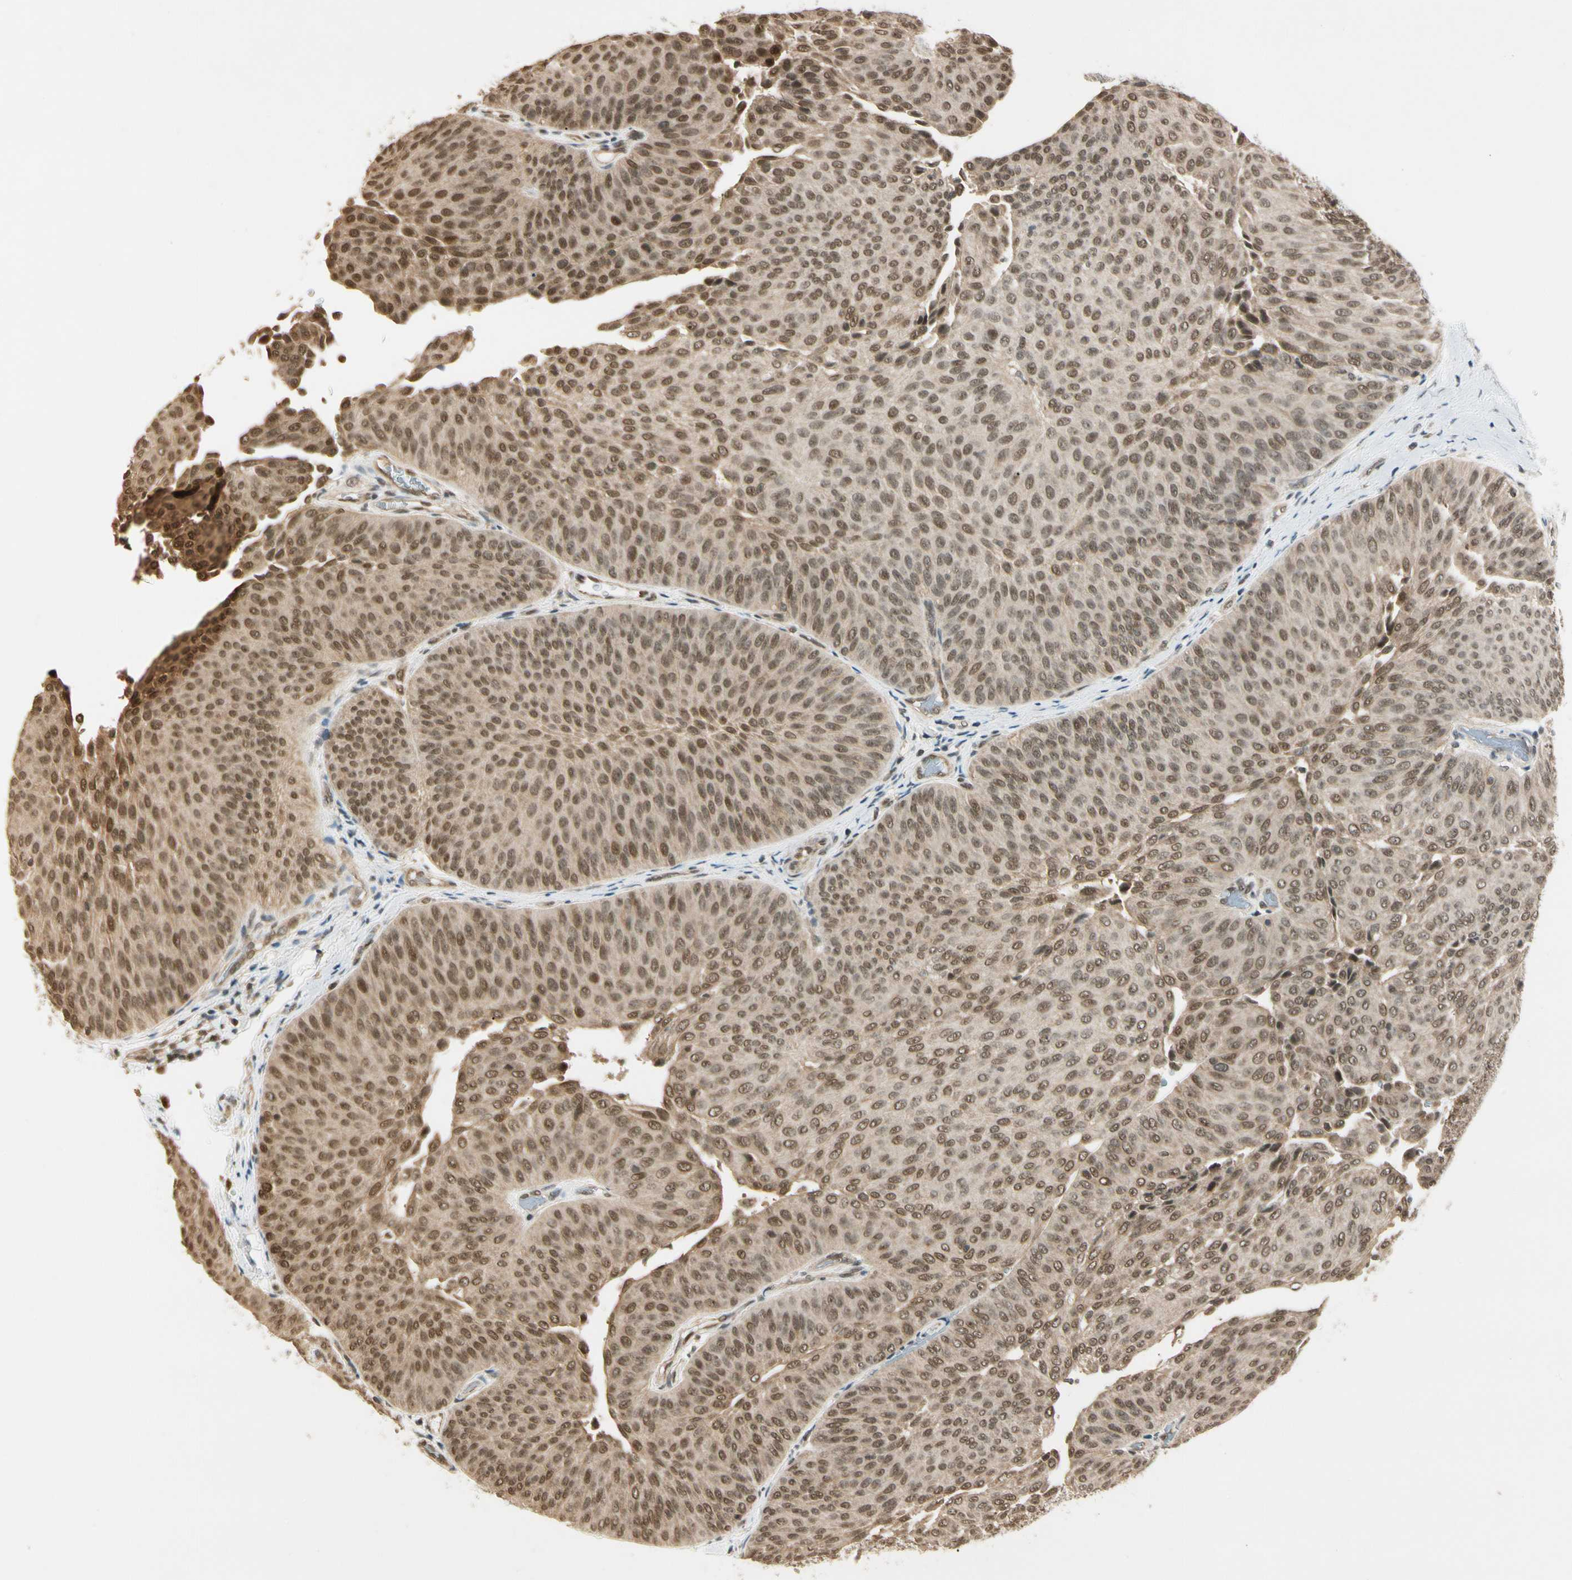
{"staining": {"intensity": "moderate", "quantity": ">75%", "location": "cytoplasmic/membranous,nuclear"}, "tissue": "urothelial cancer", "cell_type": "Tumor cells", "image_type": "cancer", "snomed": [{"axis": "morphology", "description": "Urothelial carcinoma, Low grade"}, {"axis": "topography", "description": "Urinary bladder"}], "caption": "Moderate cytoplasmic/membranous and nuclear positivity for a protein is appreciated in about >75% of tumor cells of urothelial carcinoma (low-grade) using immunohistochemistry.", "gene": "ZSCAN12", "patient": {"sex": "female", "age": 60}}